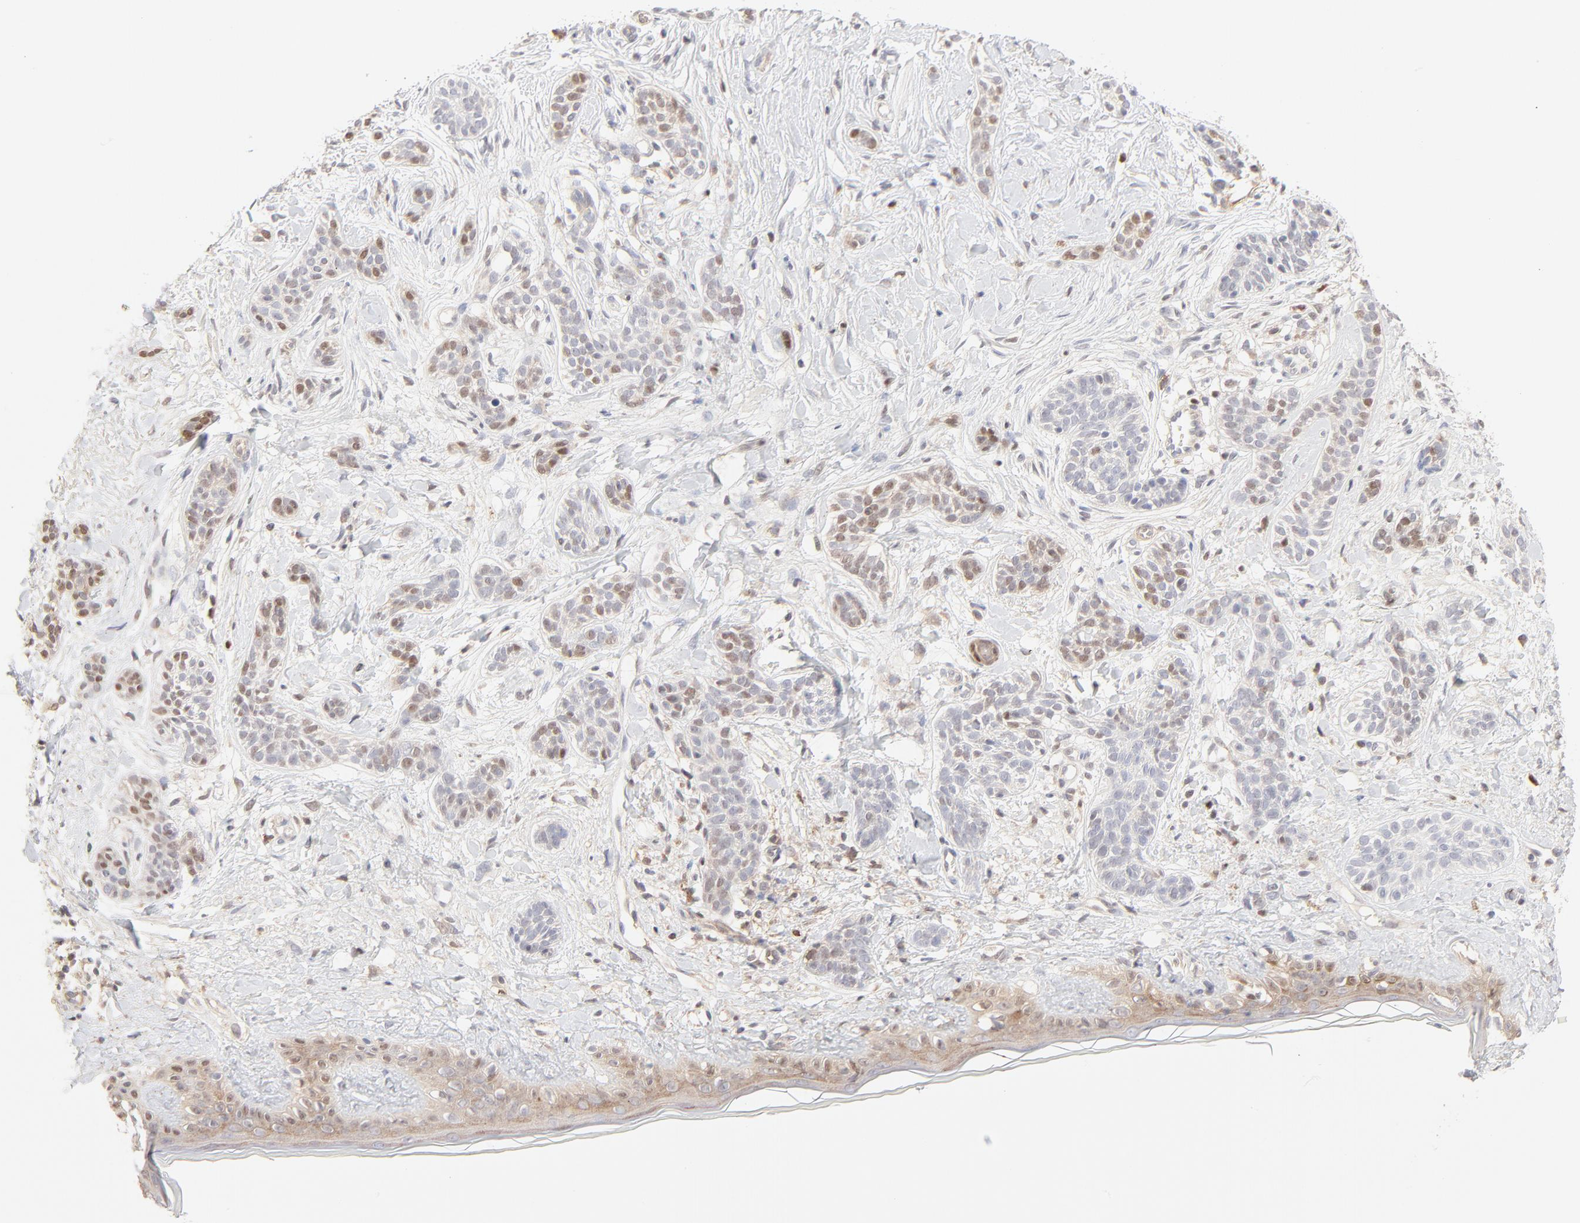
{"staining": {"intensity": "weak", "quantity": "<25%", "location": "nuclear"}, "tissue": "skin cancer", "cell_type": "Tumor cells", "image_type": "cancer", "snomed": [{"axis": "morphology", "description": "Normal tissue, NOS"}, {"axis": "morphology", "description": "Basal cell carcinoma"}, {"axis": "topography", "description": "Skin"}], "caption": "The micrograph exhibits no significant positivity in tumor cells of skin cancer.", "gene": "CDK6", "patient": {"sex": "male", "age": 63}}